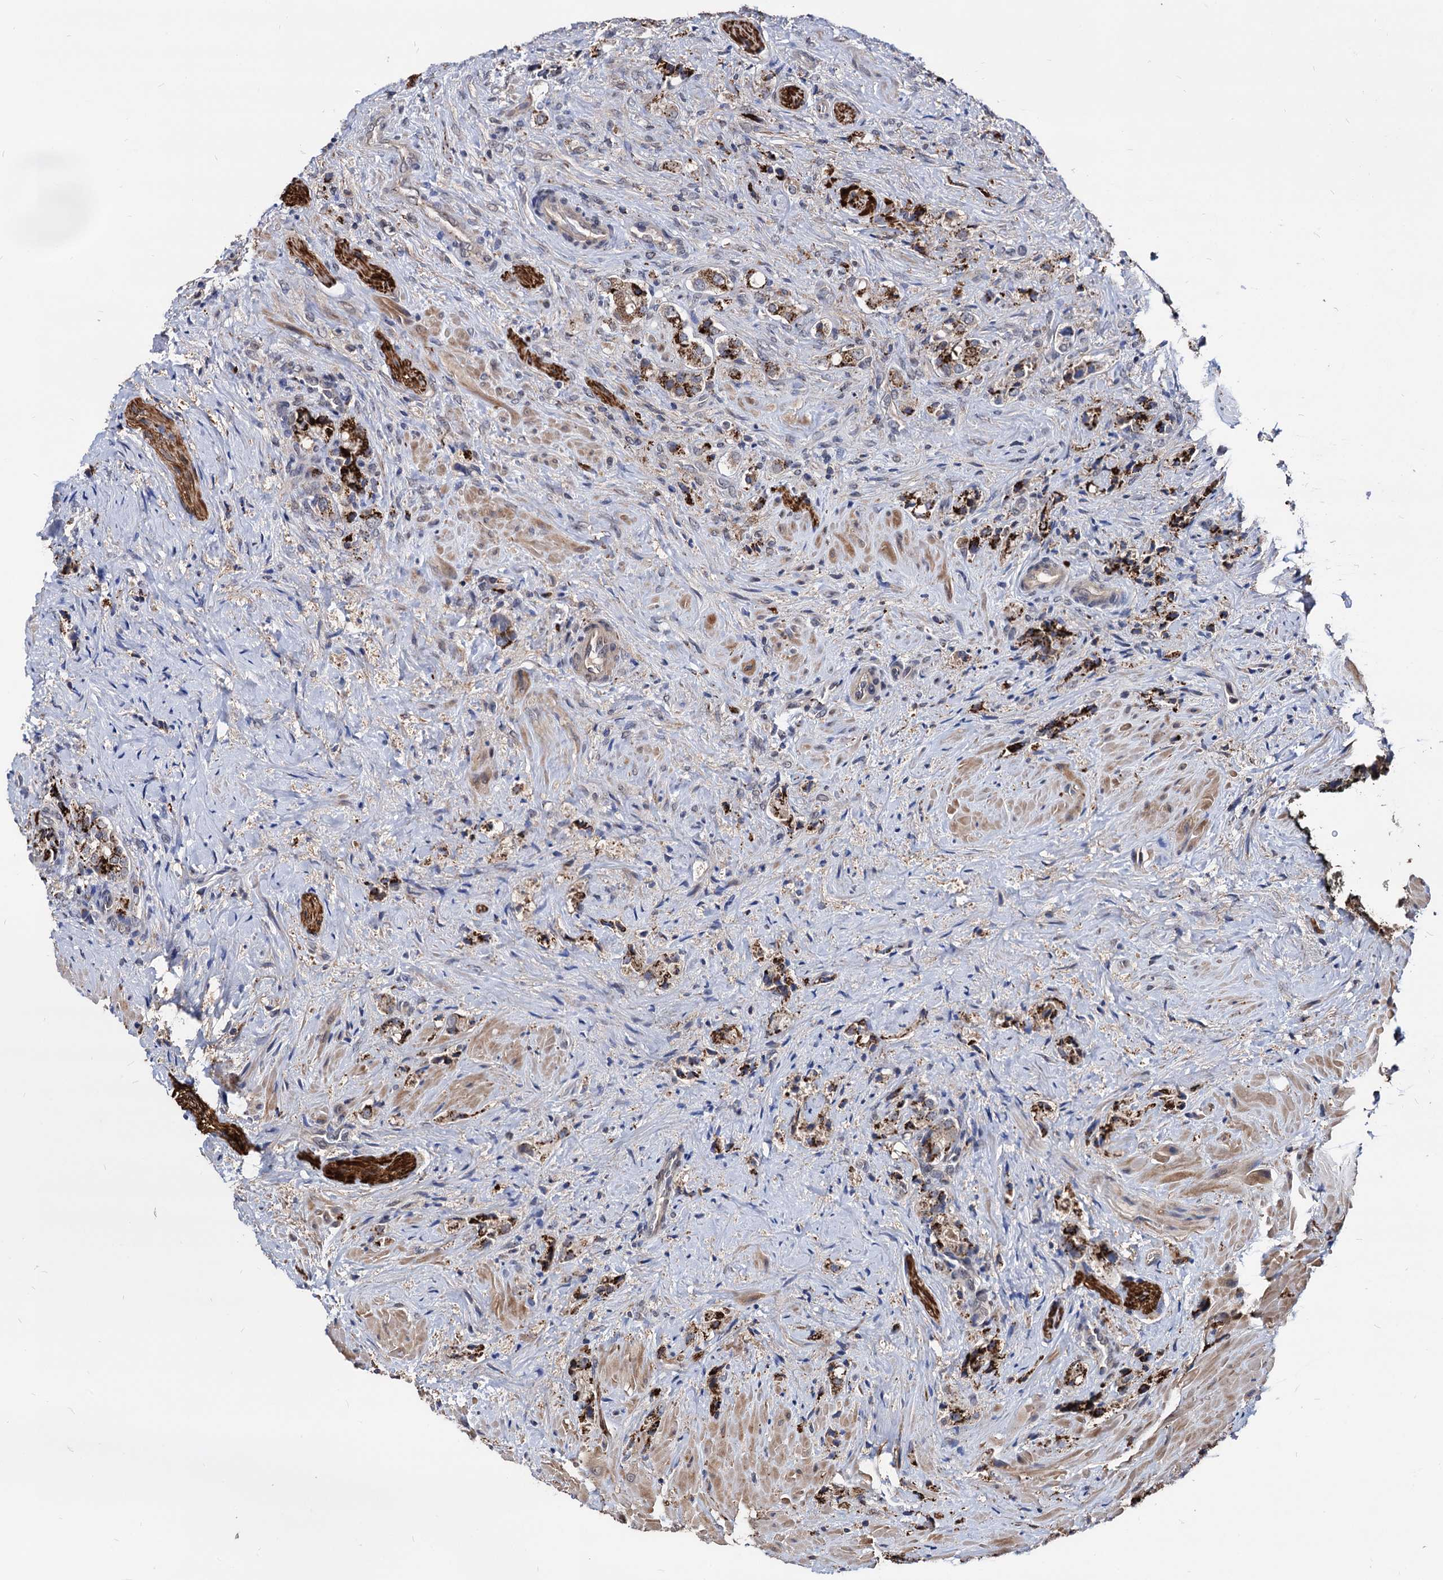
{"staining": {"intensity": "strong", "quantity": ">75%", "location": "cytoplasmic/membranous"}, "tissue": "prostate cancer", "cell_type": "Tumor cells", "image_type": "cancer", "snomed": [{"axis": "morphology", "description": "Adenocarcinoma, High grade"}, {"axis": "topography", "description": "Prostate"}], "caption": "Protein staining of prostate adenocarcinoma (high-grade) tissue demonstrates strong cytoplasmic/membranous staining in approximately >75% of tumor cells.", "gene": "ESD", "patient": {"sex": "male", "age": 65}}